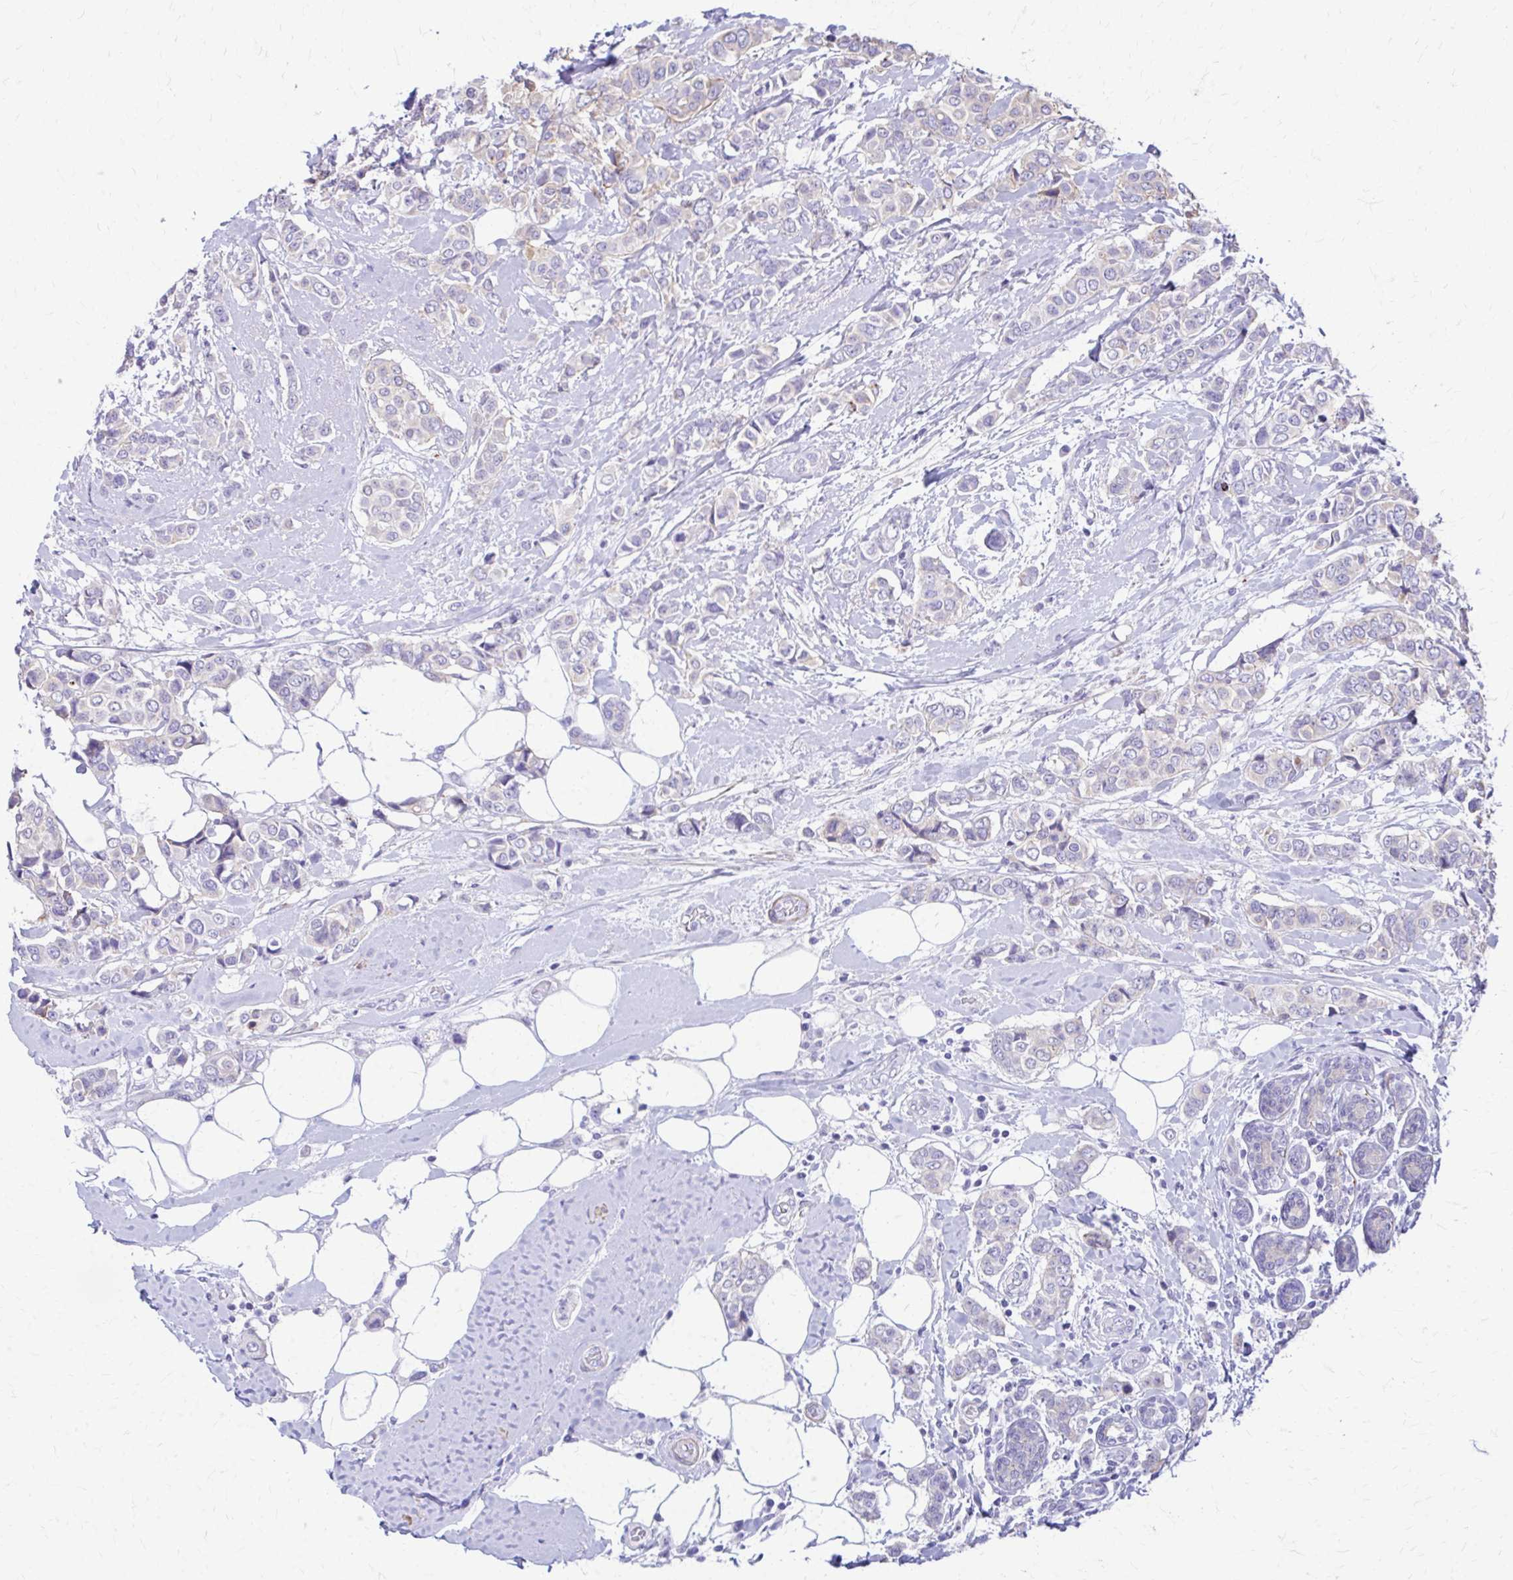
{"staining": {"intensity": "negative", "quantity": "none", "location": "none"}, "tissue": "breast cancer", "cell_type": "Tumor cells", "image_type": "cancer", "snomed": [{"axis": "morphology", "description": "Lobular carcinoma"}, {"axis": "topography", "description": "Breast"}], "caption": "Photomicrograph shows no significant protein staining in tumor cells of lobular carcinoma (breast).", "gene": "DSP", "patient": {"sex": "female", "age": 51}}